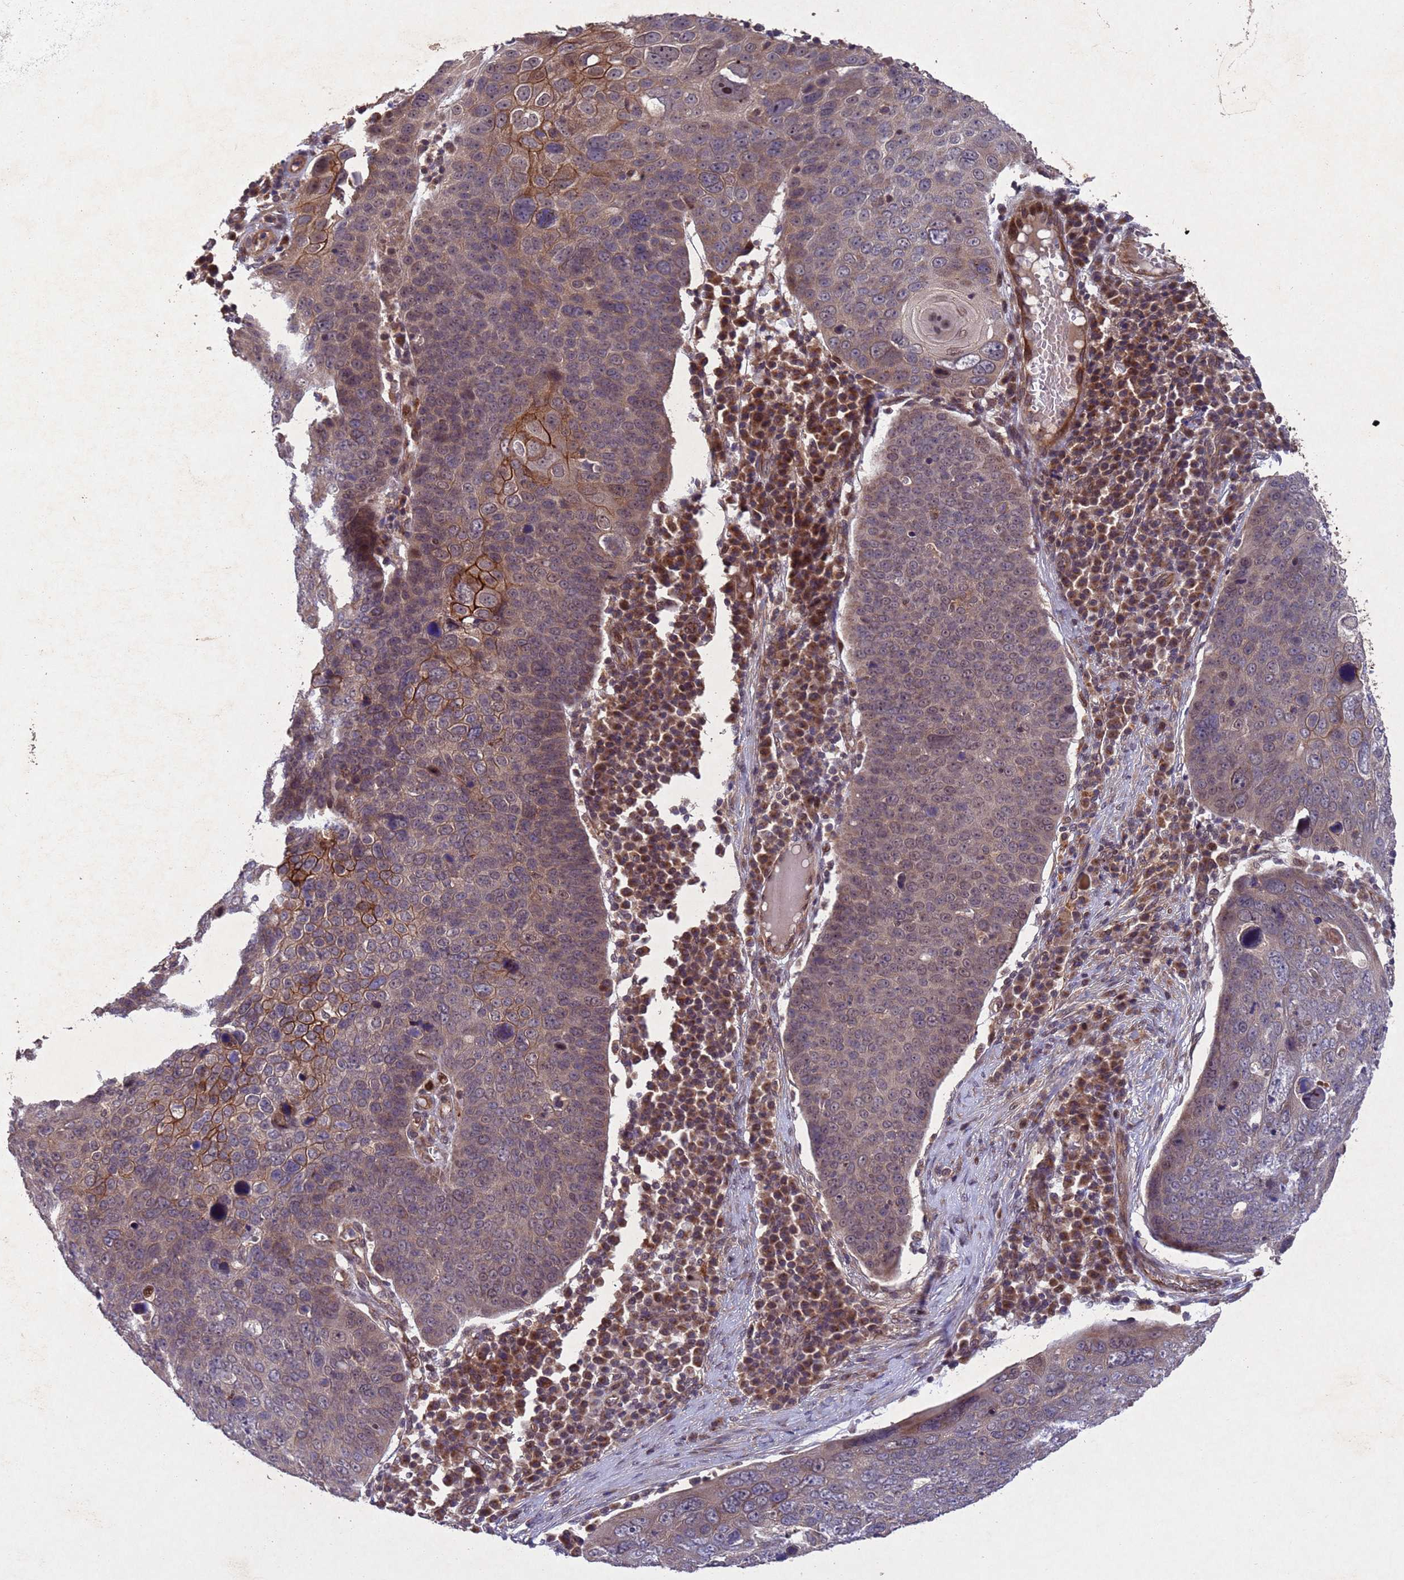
{"staining": {"intensity": "strong", "quantity": "<25%", "location": "cytoplasmic/membranous,nuclear"}, "tissue": "skin cancer", "cell_type": "Tumor cells", "image_type": "cancer", "snomed": [{"axis": "morphology", "description": "Squamous cell carcinoma, NOS"}, {"axis": "topography", "description": "Skin"}], "caption": "Human skin squamous cell carcinoma stained for a protein (brown) shows strong cytoplasmic/membranous and nuclear positive expression in about <25% of tumor cells.", "gene": "TBK1", "patient": {"sex": "male", "age": 71}}